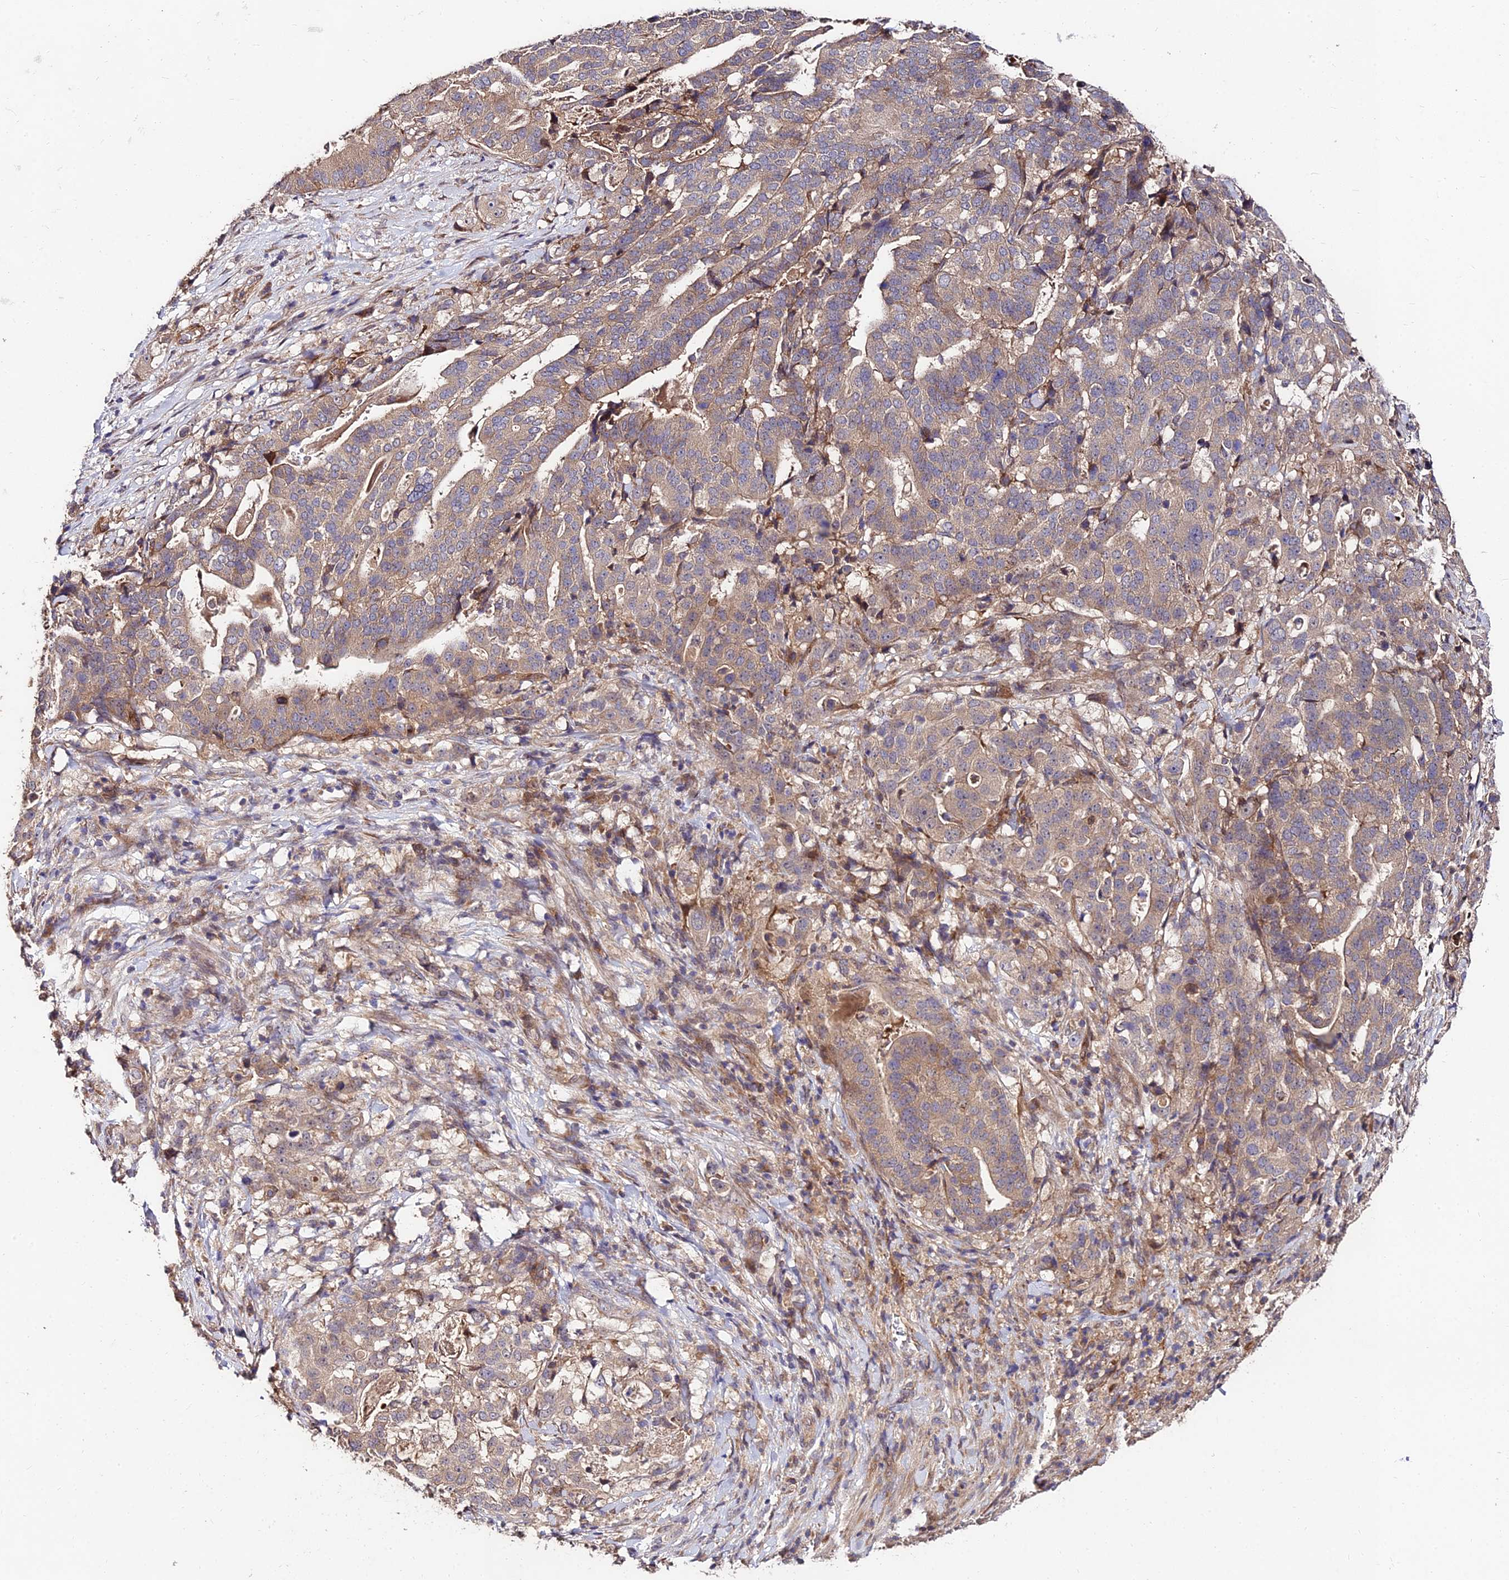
{"staining": {"intensity": "weak", "quantity": "25%-75%", "location": "cytoplasmic/membranous"}, "tissue": "stomach cancer", "cell_type": "Tumor cells", "image_type": "cancer", "snomed": [{"axis": "morphology", "description": "Adenocarcinoma, NOS"}, {"axis": "topography", "description": "Stomach"}], "caption": "Adenocarcinoma (stomach) stained for a protein (brown) exhibits weak cytoplasmic/membranous positive positivity in about 25%-75% of tumor cells.", "gene": "MKKS", "patient": {"sex": "male", "age": 48}}